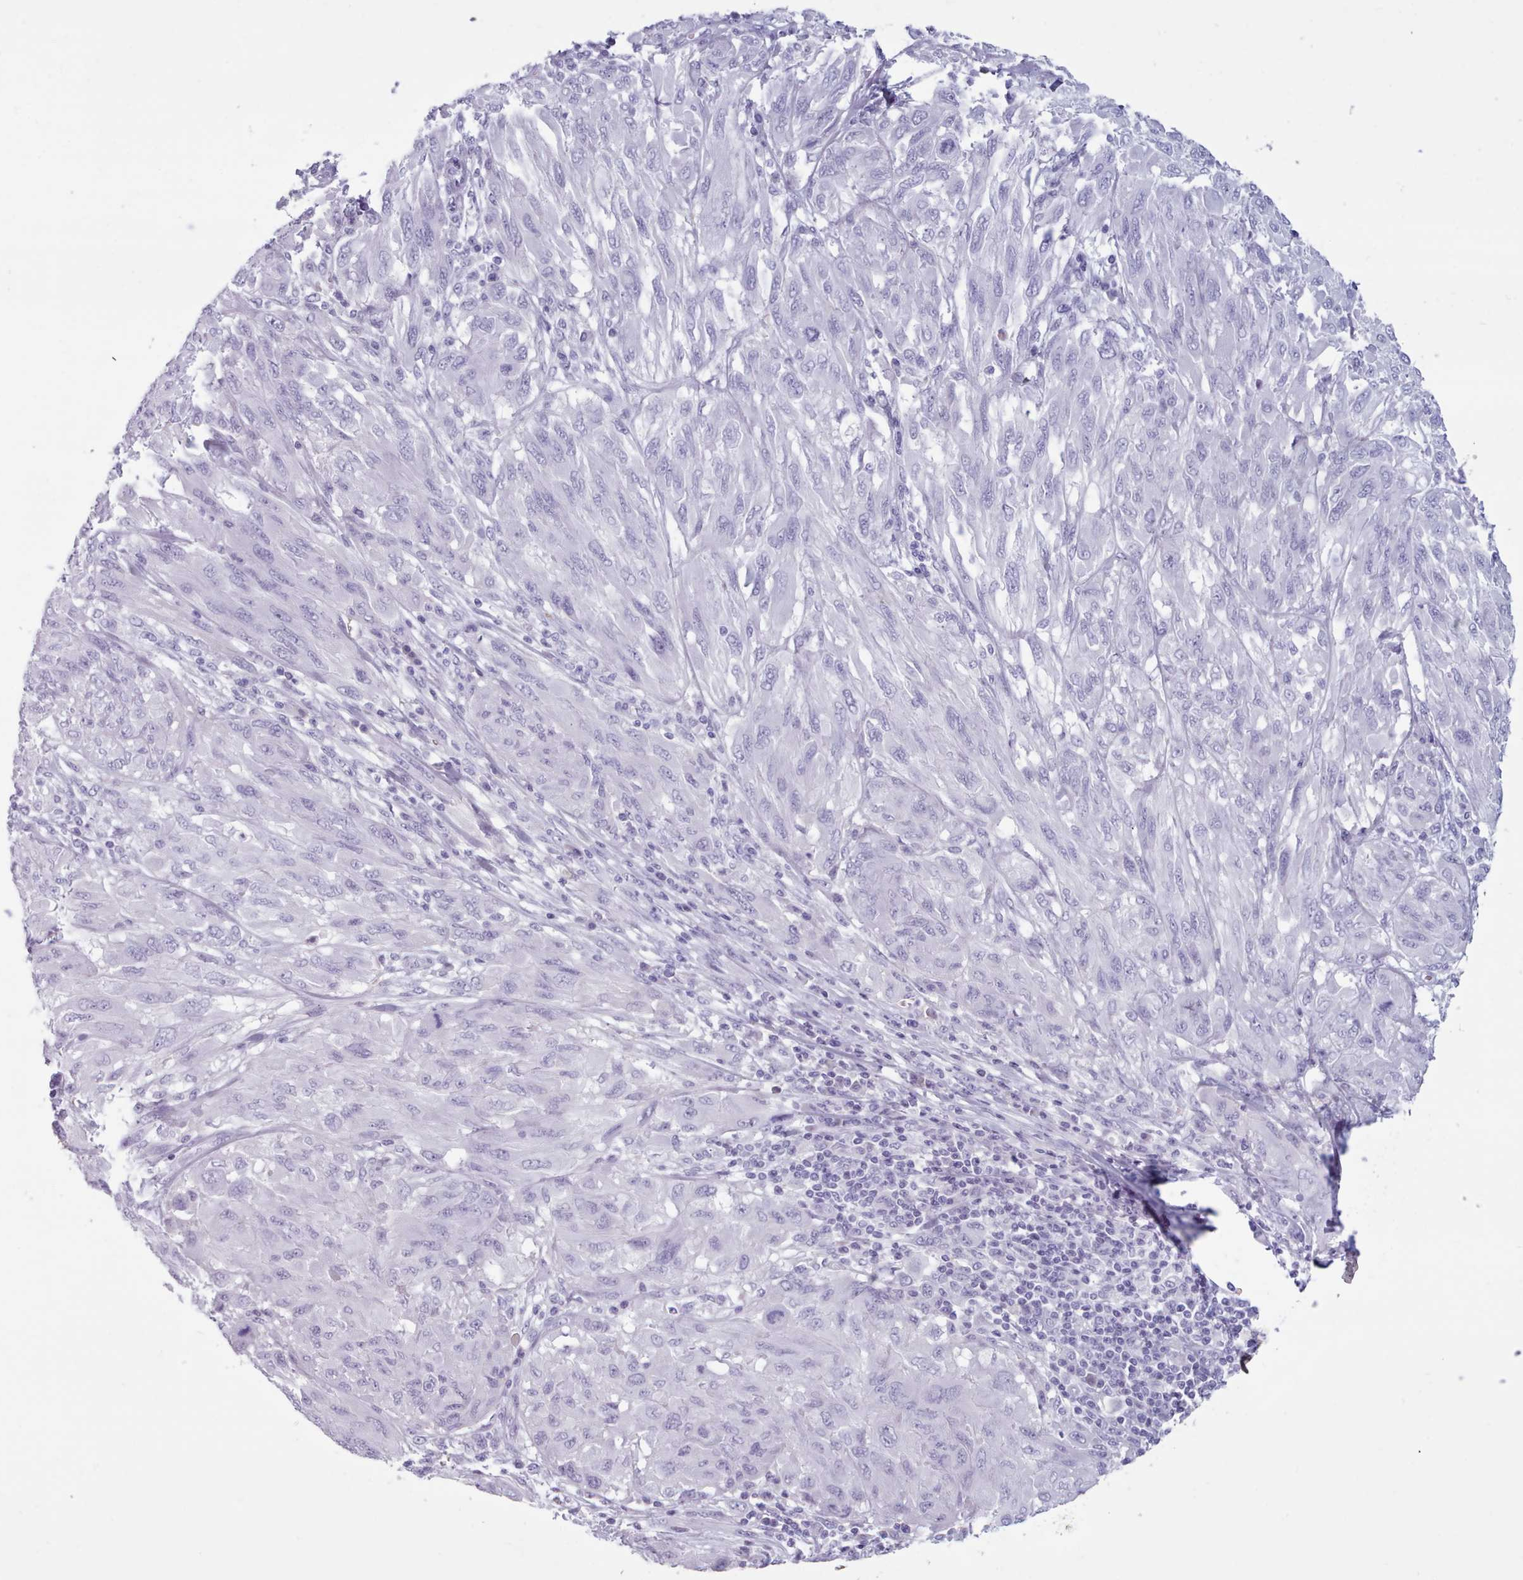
{"staining": {"intensity": "negative", "quantity": "none", "location": "none"}, "tissue": "melanoma", "cell_type": "Tumor cells", "image_type": "cancer", "snomed": [{"axis": "morphology", "description": "Malignant melanoma, NOS"}, {"axis": "topography", "description": "Skin"}], "caption": "An immunohistochemistry histopathology image of melanoma is shown. There is no staining in tumor cells of melanoma.", "gene": "ZNF43", "patient": {"sex": "female", "age": 91}}